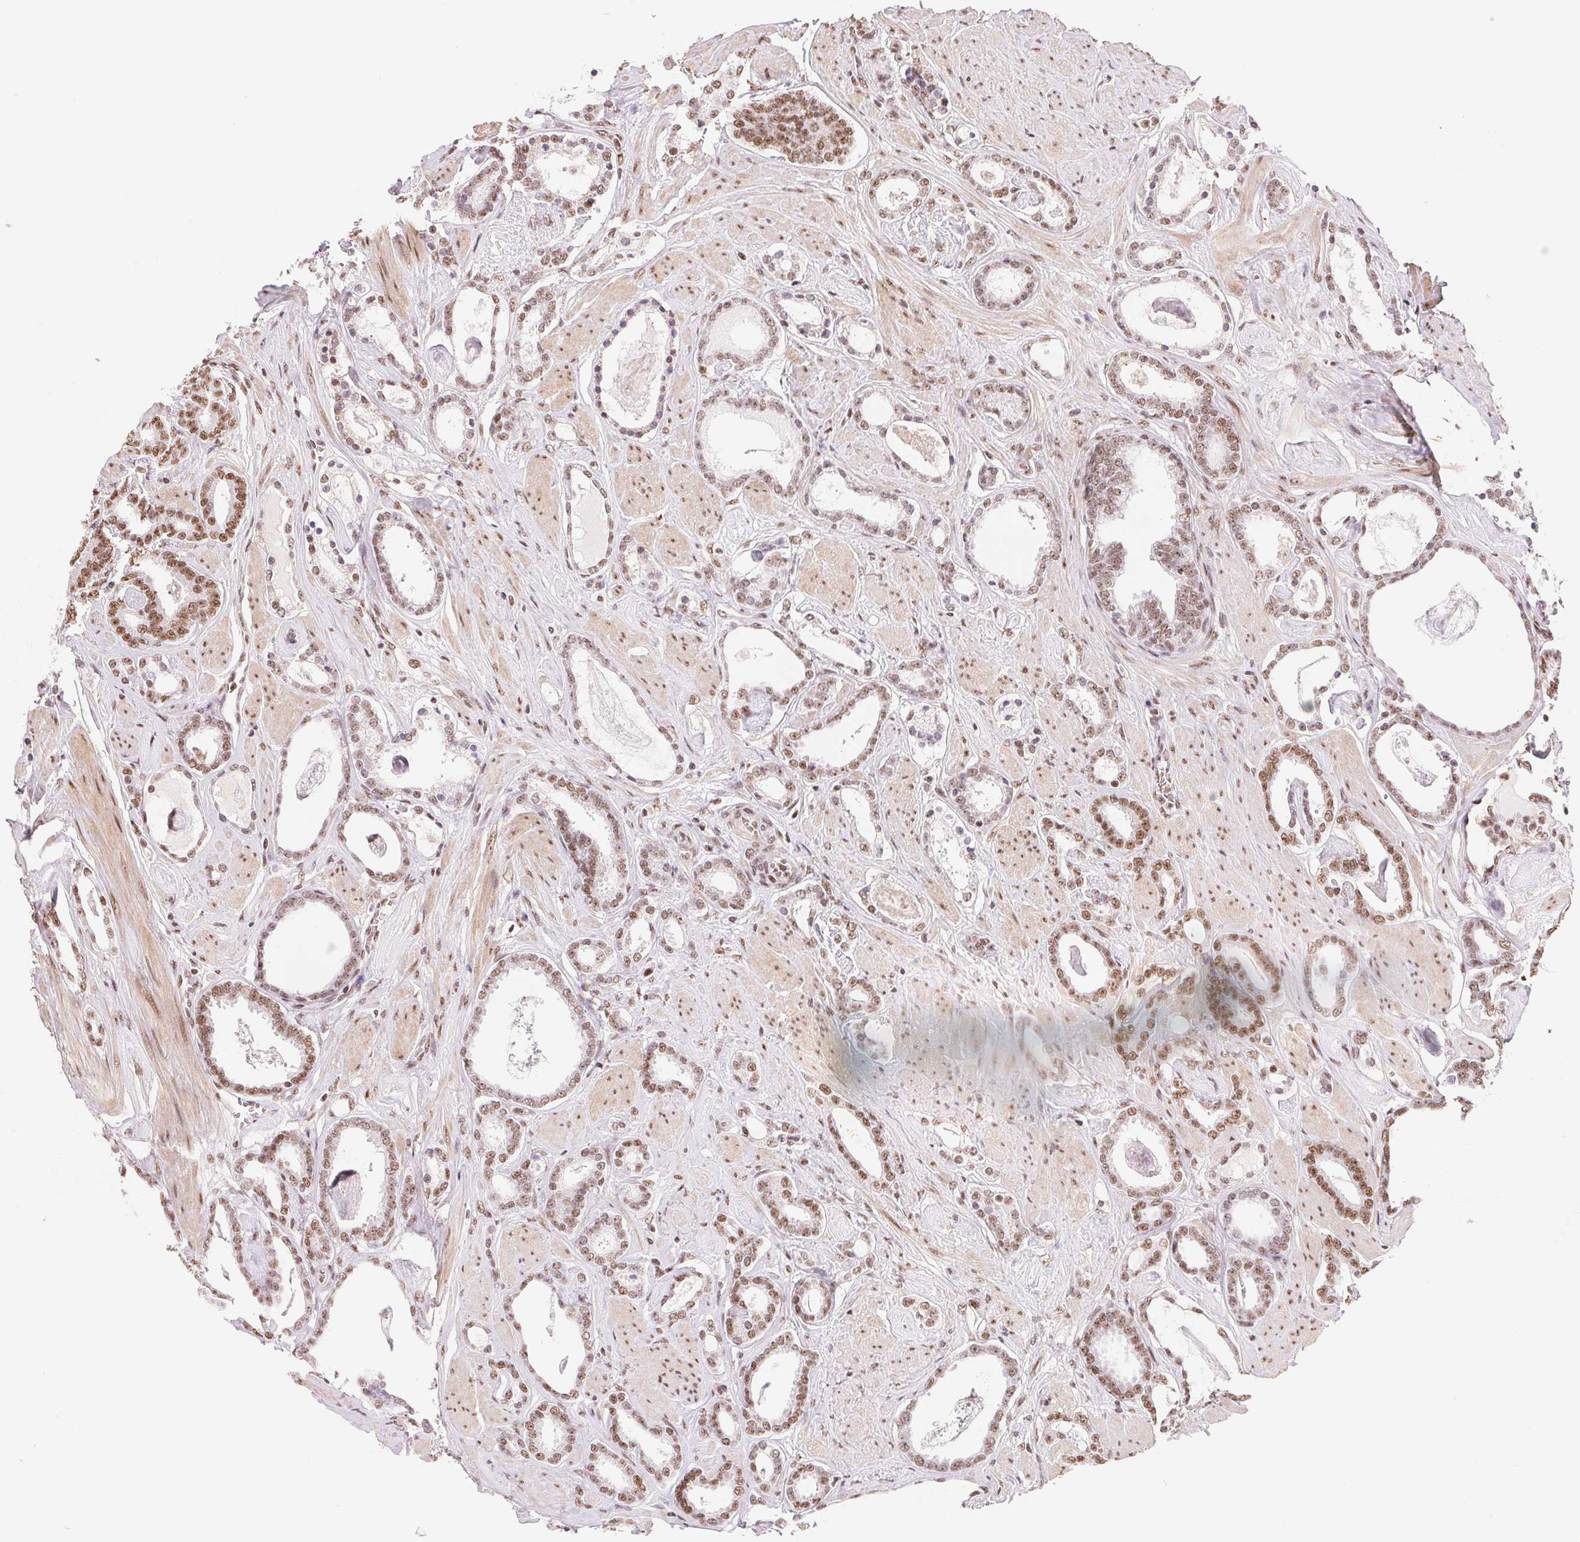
{"staining": {"intensity": "moderate", "quantity": ">75%", "location": "nuclear"}, "tissue": "prostate cancer", "cell_type": "Tumor cells", "image_type": "cancer", "snomed": [{"axis": "morphology", "description": "Adenocarcinoma, High grade"}, {"axis": "topography", "description": "Prostate"}], "caption": "Prostate adenocarcinoma (high-grade) stained for a protein (brown) demonstrates moderate nuclear positive expression in about >75% of tumor cells.", "gene": "SREK1", "patient": {"sex": "male", "age": 63}}